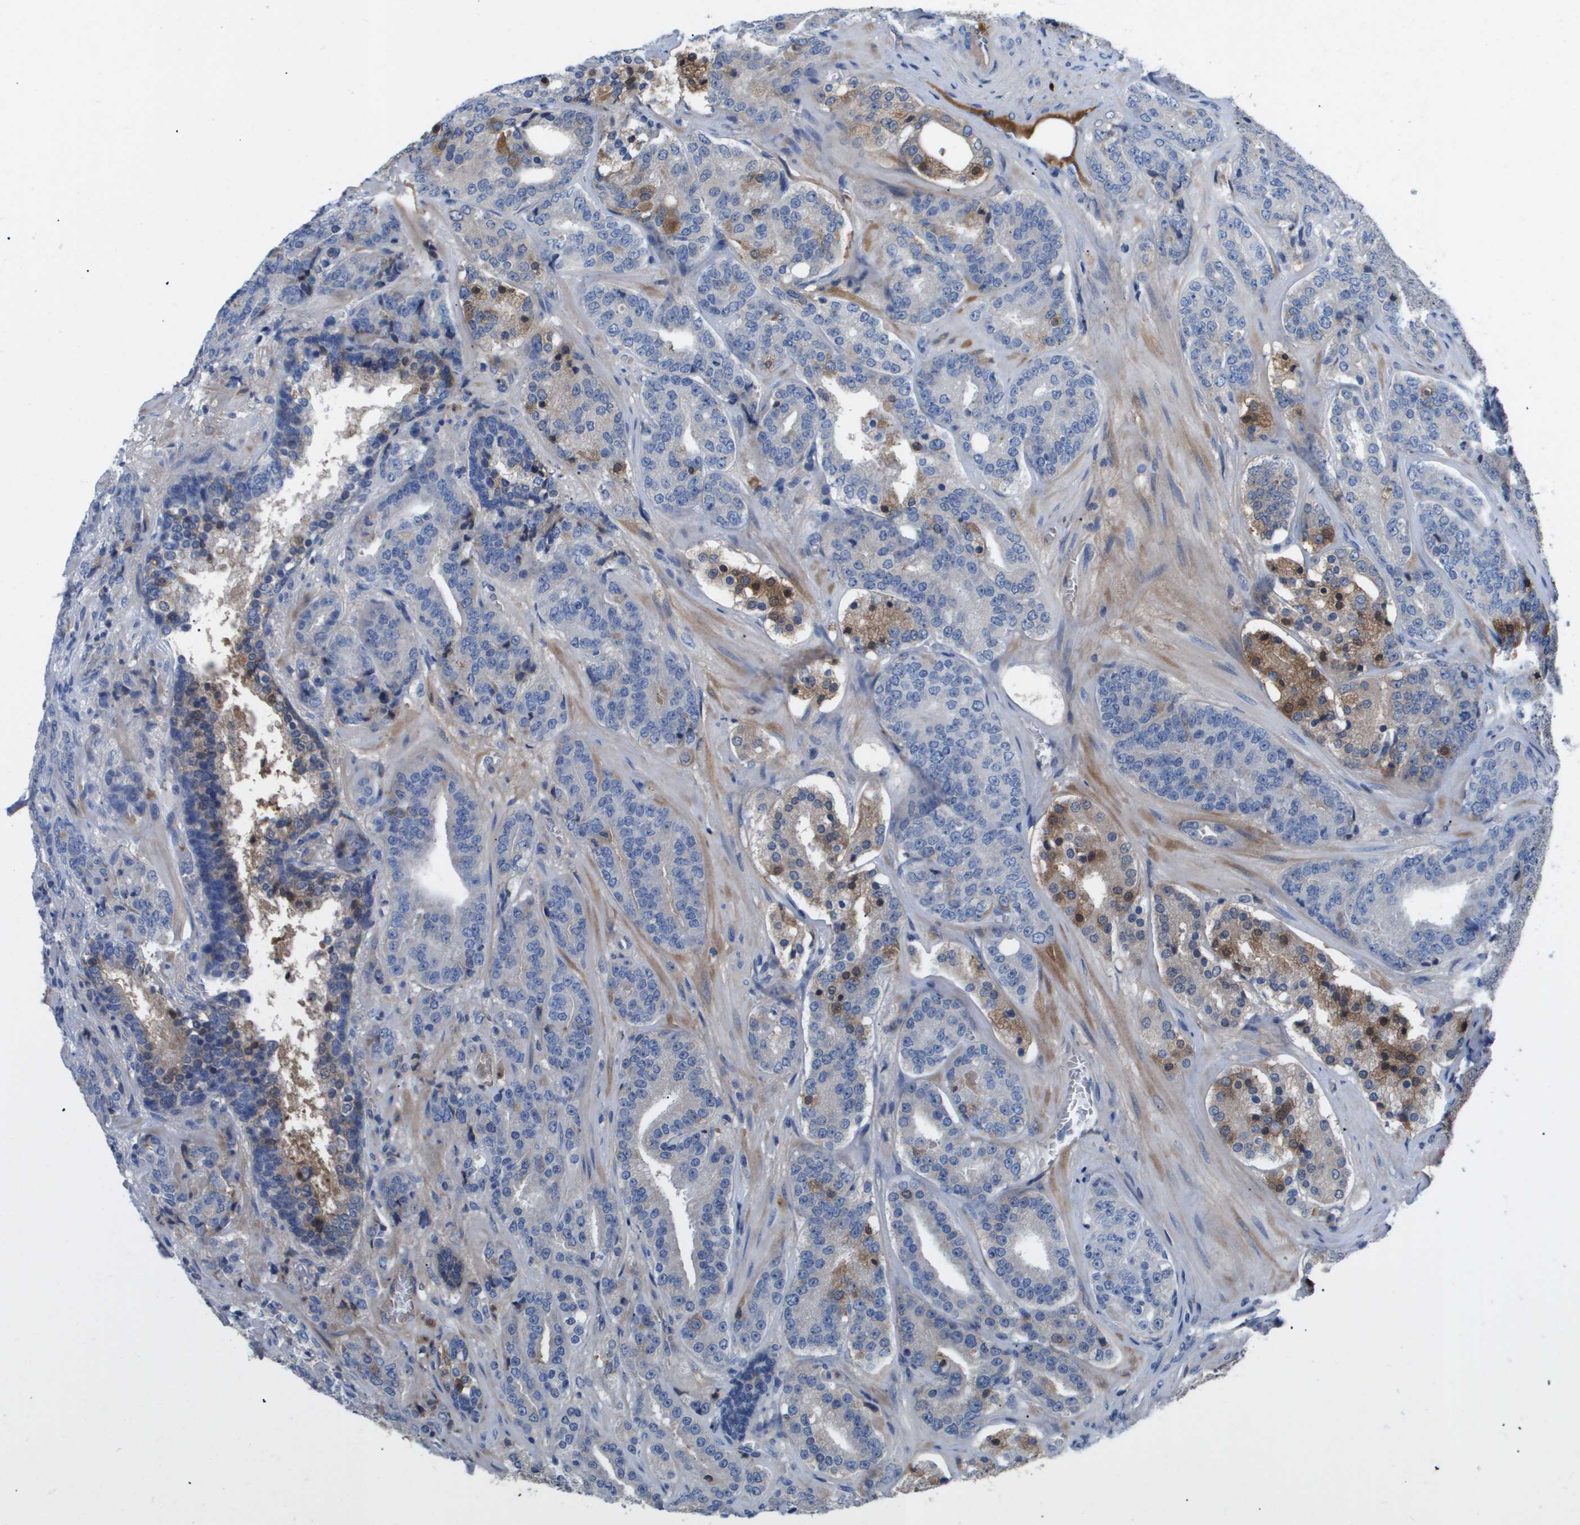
{"staining": {"intensity": "negative", "quantity": "none", "location": "none"}, "tissue": "prostate cancer", "cell_type": "Tumor cells", "image_type": "cancer", "snomed": [{"axis": "morphology", "description": "Adenocarcinoma, High grade"}, {"axis": "topography", "description": "Prostate"}], "caption": "A histopathology image of adenocarcinoma (high-grade) (prostate) stained for a protein shows no brown staining in tumor cells.", "gene": "SERPINA6", "patient": {"sex": "male", "age": 60}}